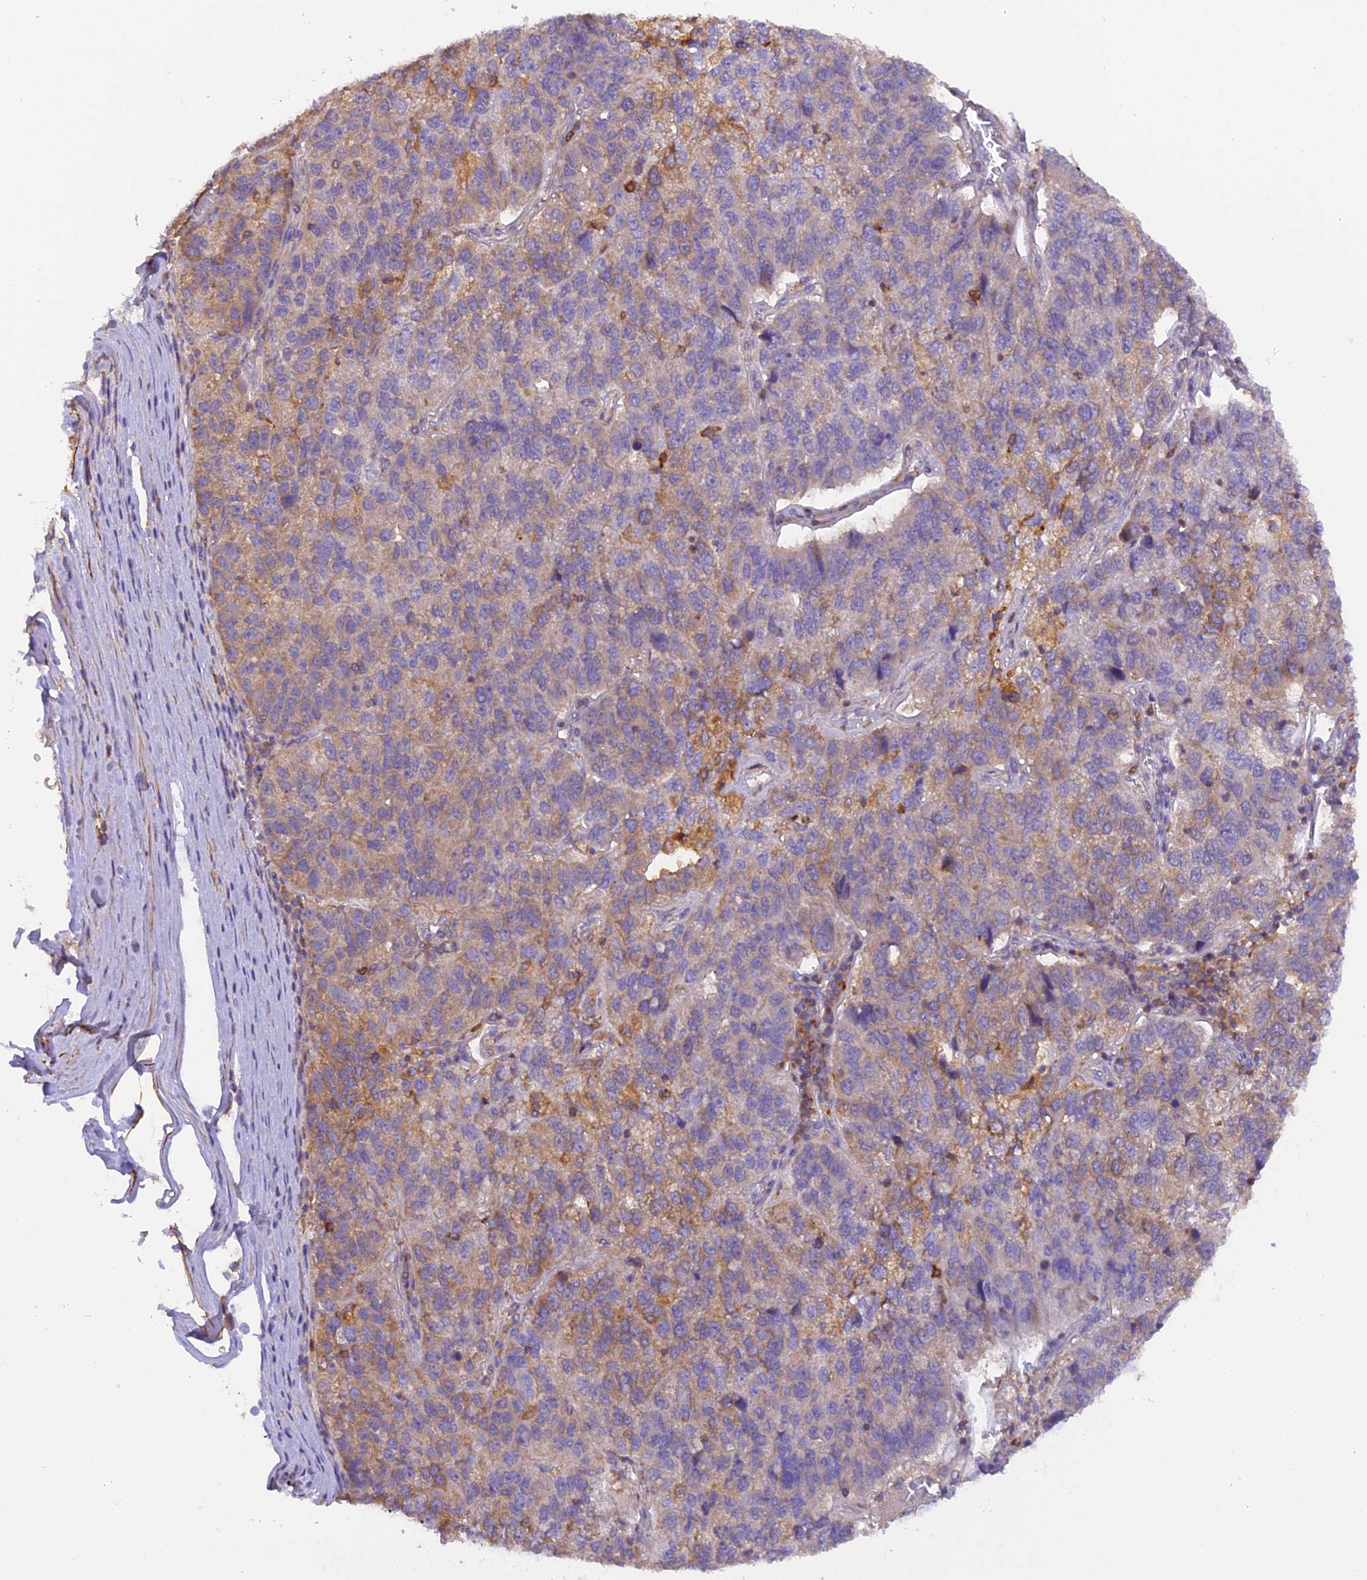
{"staining": {"intensity": "moderate", "quantity": "<25%", "location": "cytoplasmic/membranous"}, "tissue": "pancreatic cancer", "cell_type": "Tumor cells", "image_type": "cancer", "snomed": [{"axis": "morphology", "description": "Adenocarcinoma, NOS"}, {"axis": "topography", "description": "Pancreas"}], "caption": "Adenocarcinoma (pancreatic) was stained to show a protein in brown. There is low levels of moderate cytoplasmic/membranous expression in approximately <25% of tumor cells.", "gene": "STOML1", "patient": {"sex": "female", "age": 61}}